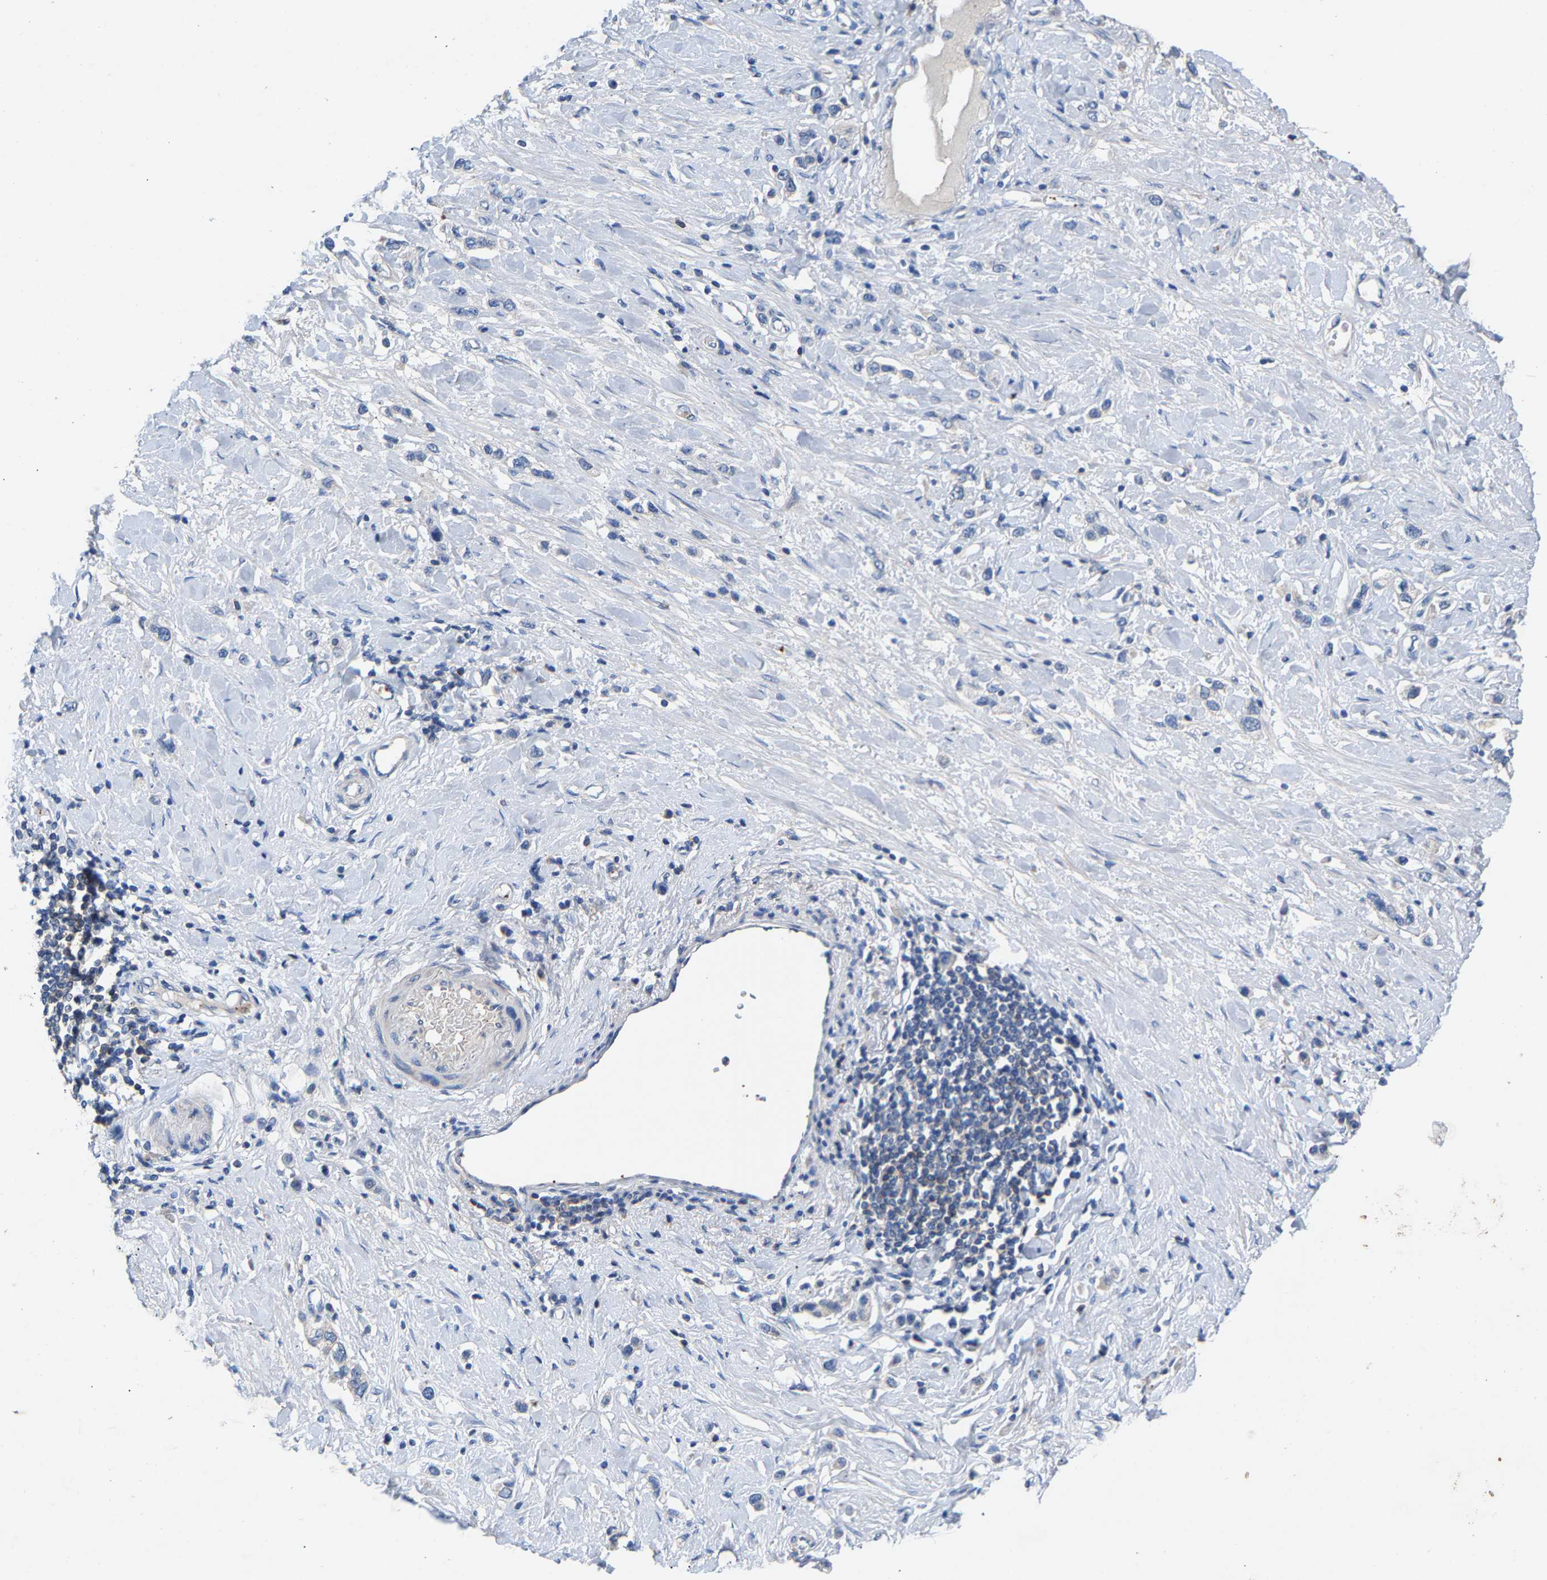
{"staining": {"intensity": "negative", "quantity": "none", "location": "none"}, "tissue": "stomach cancer", "cell_type": "Tumor cells", "image_type": "cancer", "snomed": [{"axis": "morphology", "description": "Adenocarcinoma, NOS"}, {"axis": "topography", "description": "Stomach"}], "caption": "Human adenocarcinoma (stomach) stained for a protein using IHC displays no staining in tumor cells.", "gene": "CCDC171", "patient": {"sex": "female", "age": 65}}